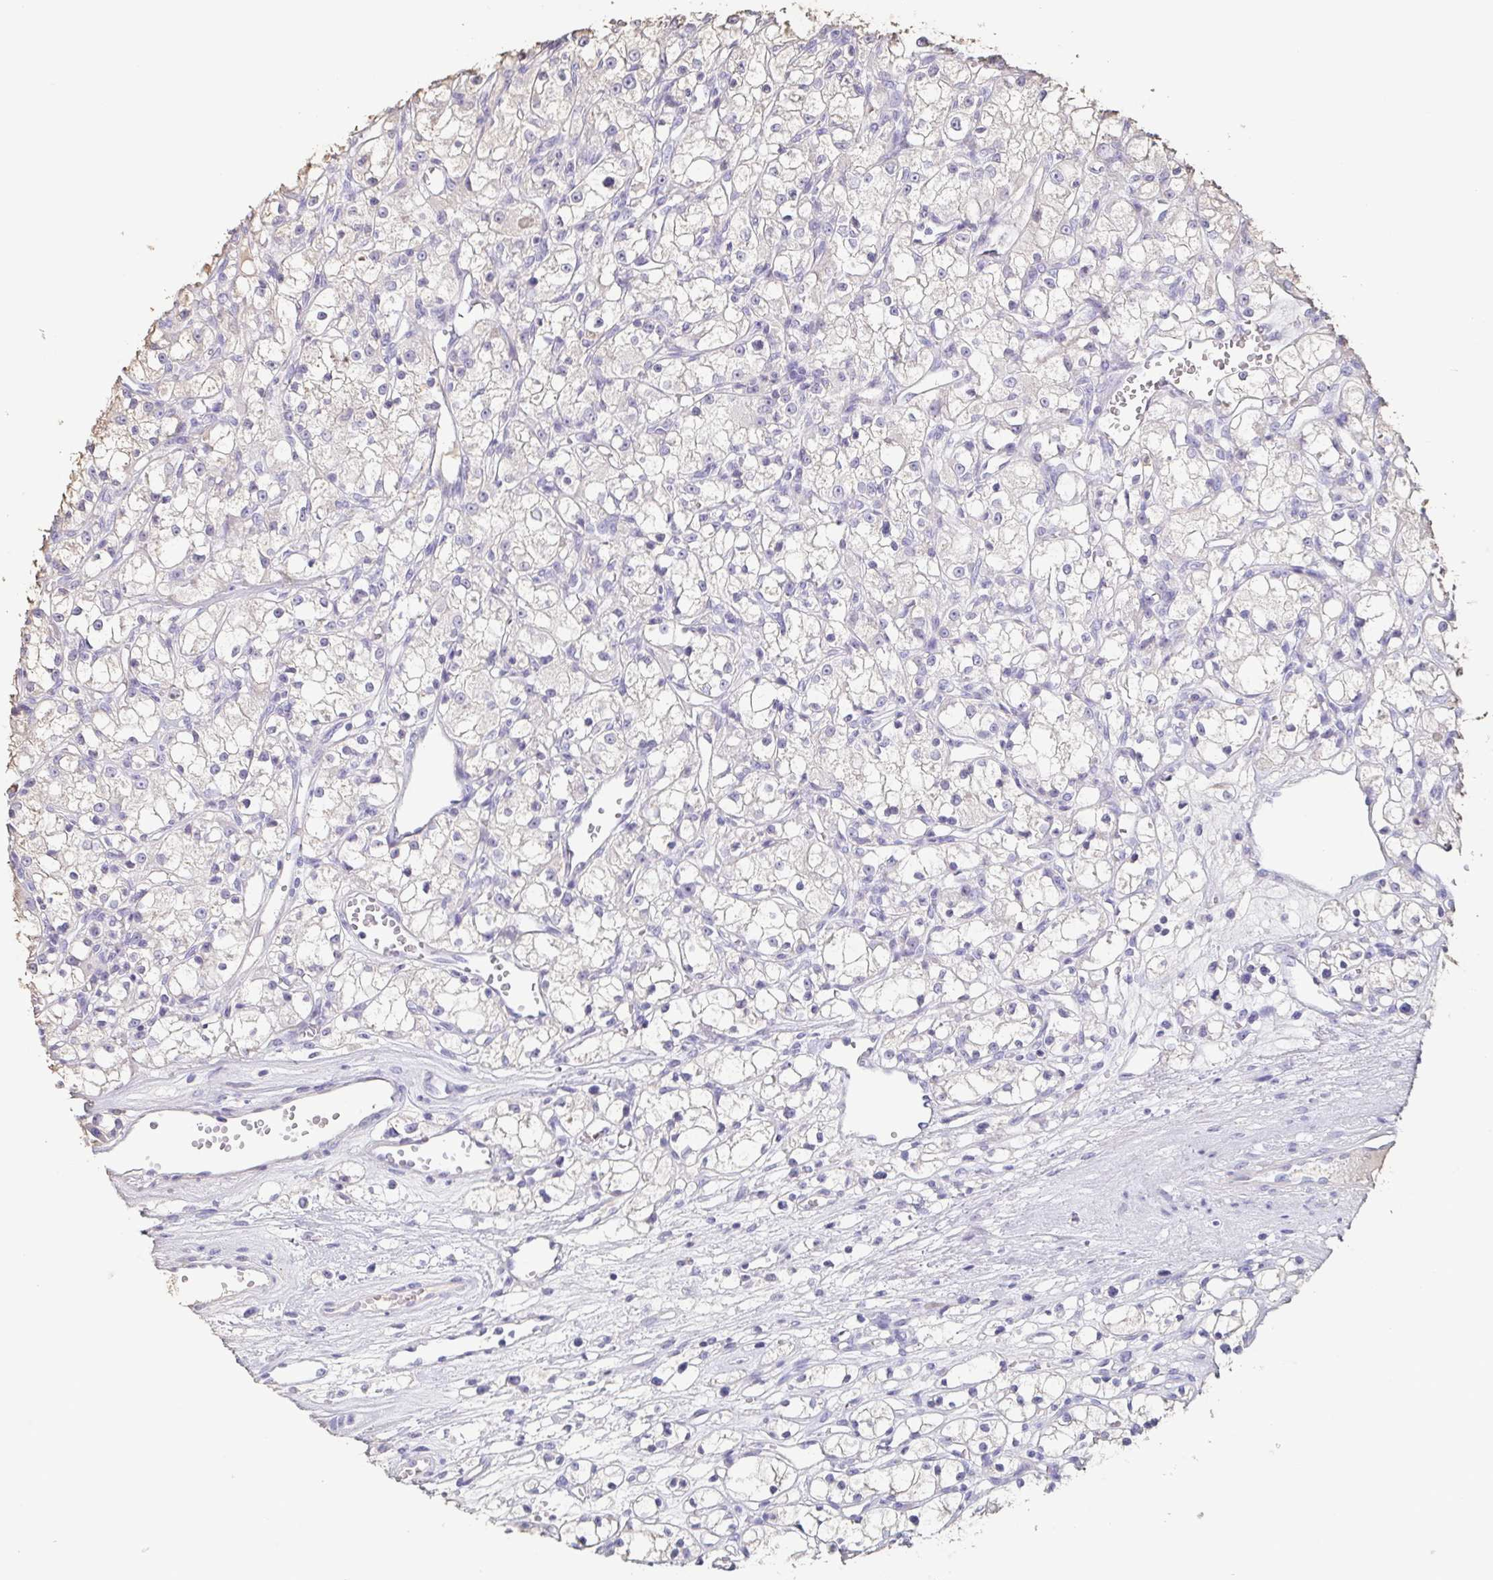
{"staining": {"intensity": "negative", "quantity": "none", "location": "none"}, "tissue": "renal cancer", "cell_type": "Tumor cells", "image_type": "cancer", "snomed": [{"axis": "morphology", "description": "Adenocarcinoma, NOS"}, {"axis": "topography", "description": "Kidney"}], "caption": "This is an immunohistochemistry (IHC) micrograph of renal adenocarcinoma. There is no expression in tumor cells.", "gene": "BPIFA2", "patient": {"sex": "female", "age": 59}}